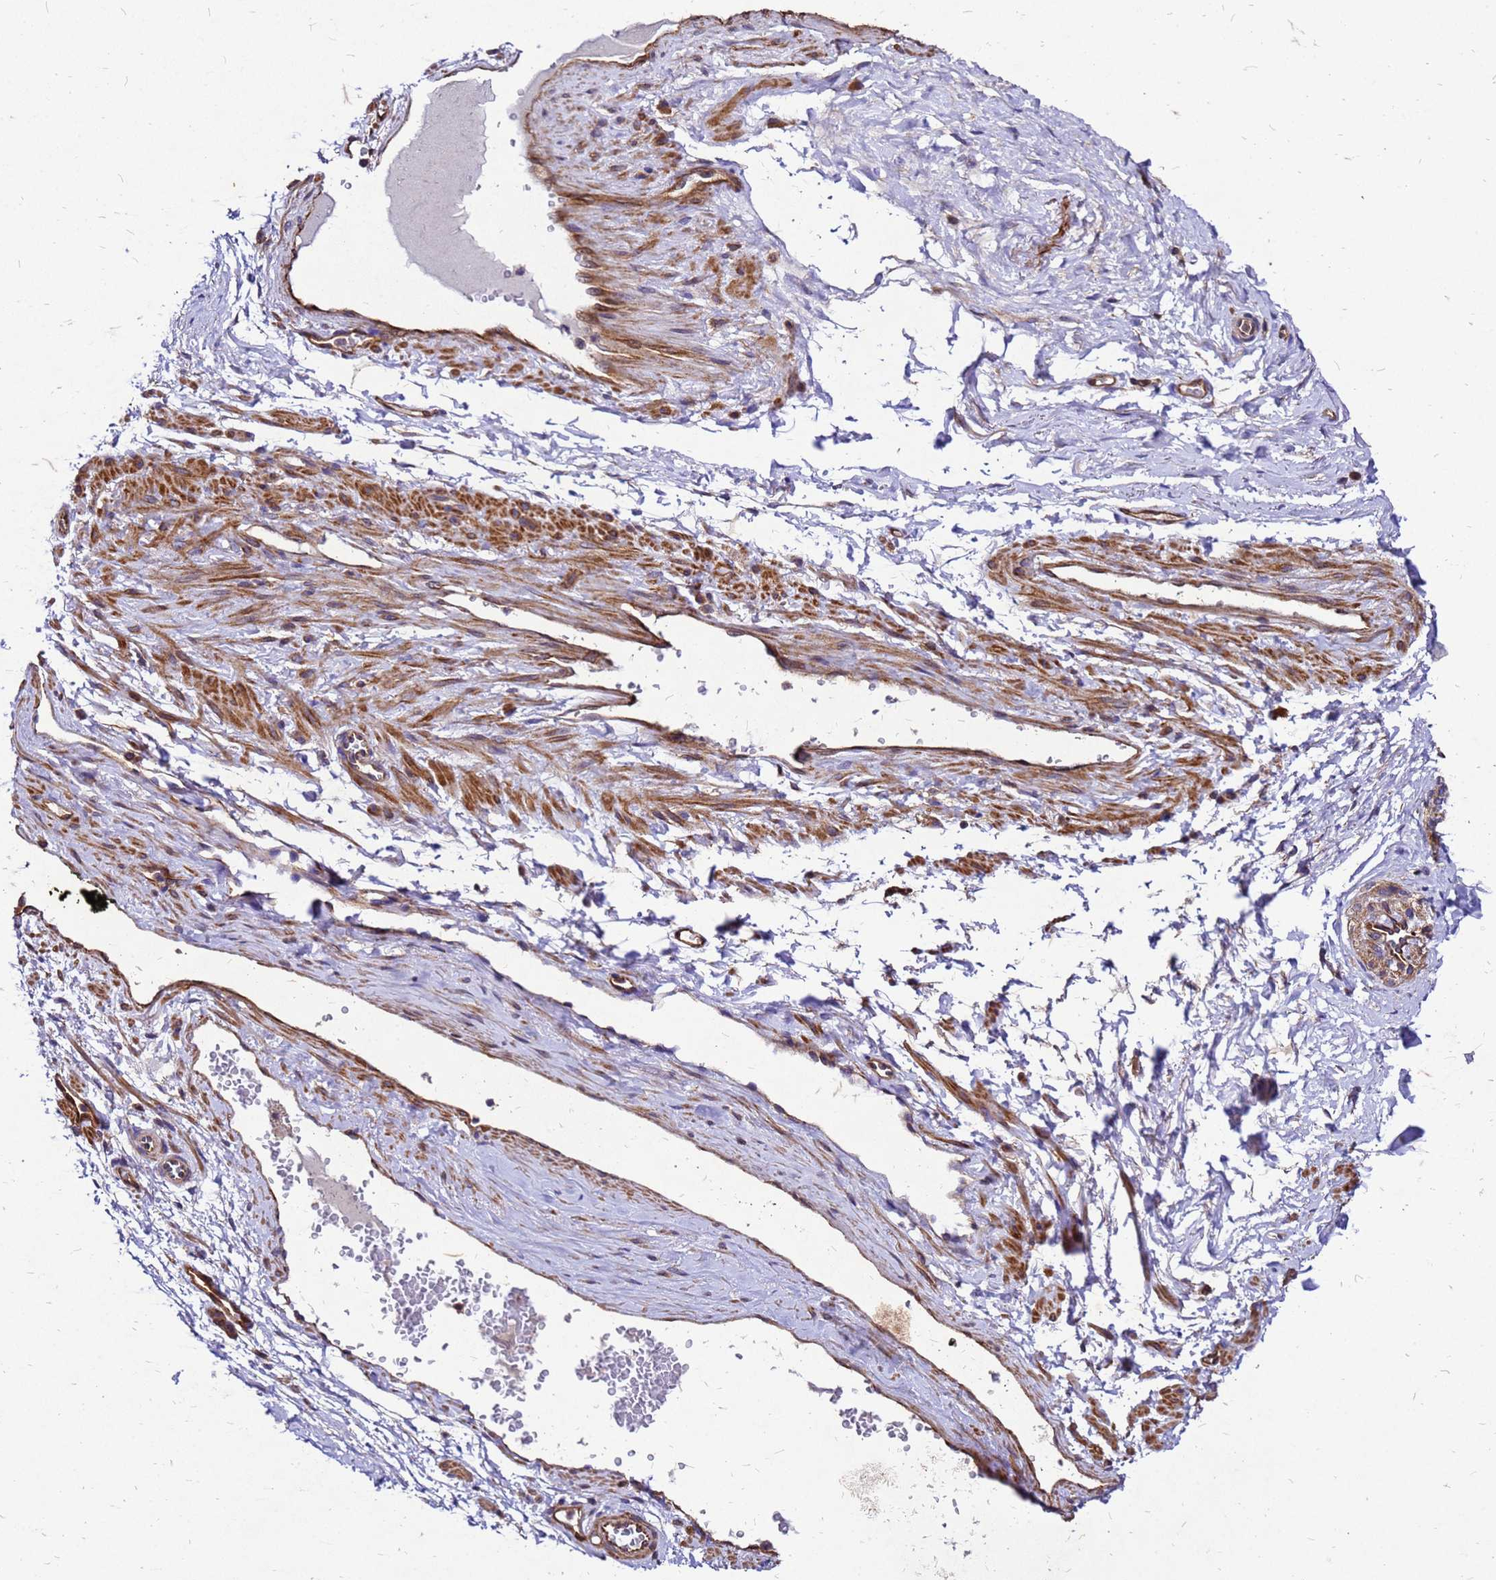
{"staining": {"intensity": "moderate", "quantity": ">75%", "location": "cytoplasmic/membranous"}, "tissue": "adipose tissue", "cell_type": "Adipocytes", "image_type": "normal", "snomed": [{"axis": "morphology", "description": "Normal tissue, NOS"}, {"axis": "morphology", "description": "Adenocarcinoma, Low grade"}, {"axis": "topography", "description": "Prostate"}, {"axis": "topography", "description": "Peripheral nerve tissue"}], "caption": "Immunohistochemical staining of normal adipose tissue demonstrates >75% levels of moderate cytoplasmic/membranous protein positivity in approximately >75% of adipocytes.", "gene": "DUSP23", "patient": {"sex": "male", "age": 63}}